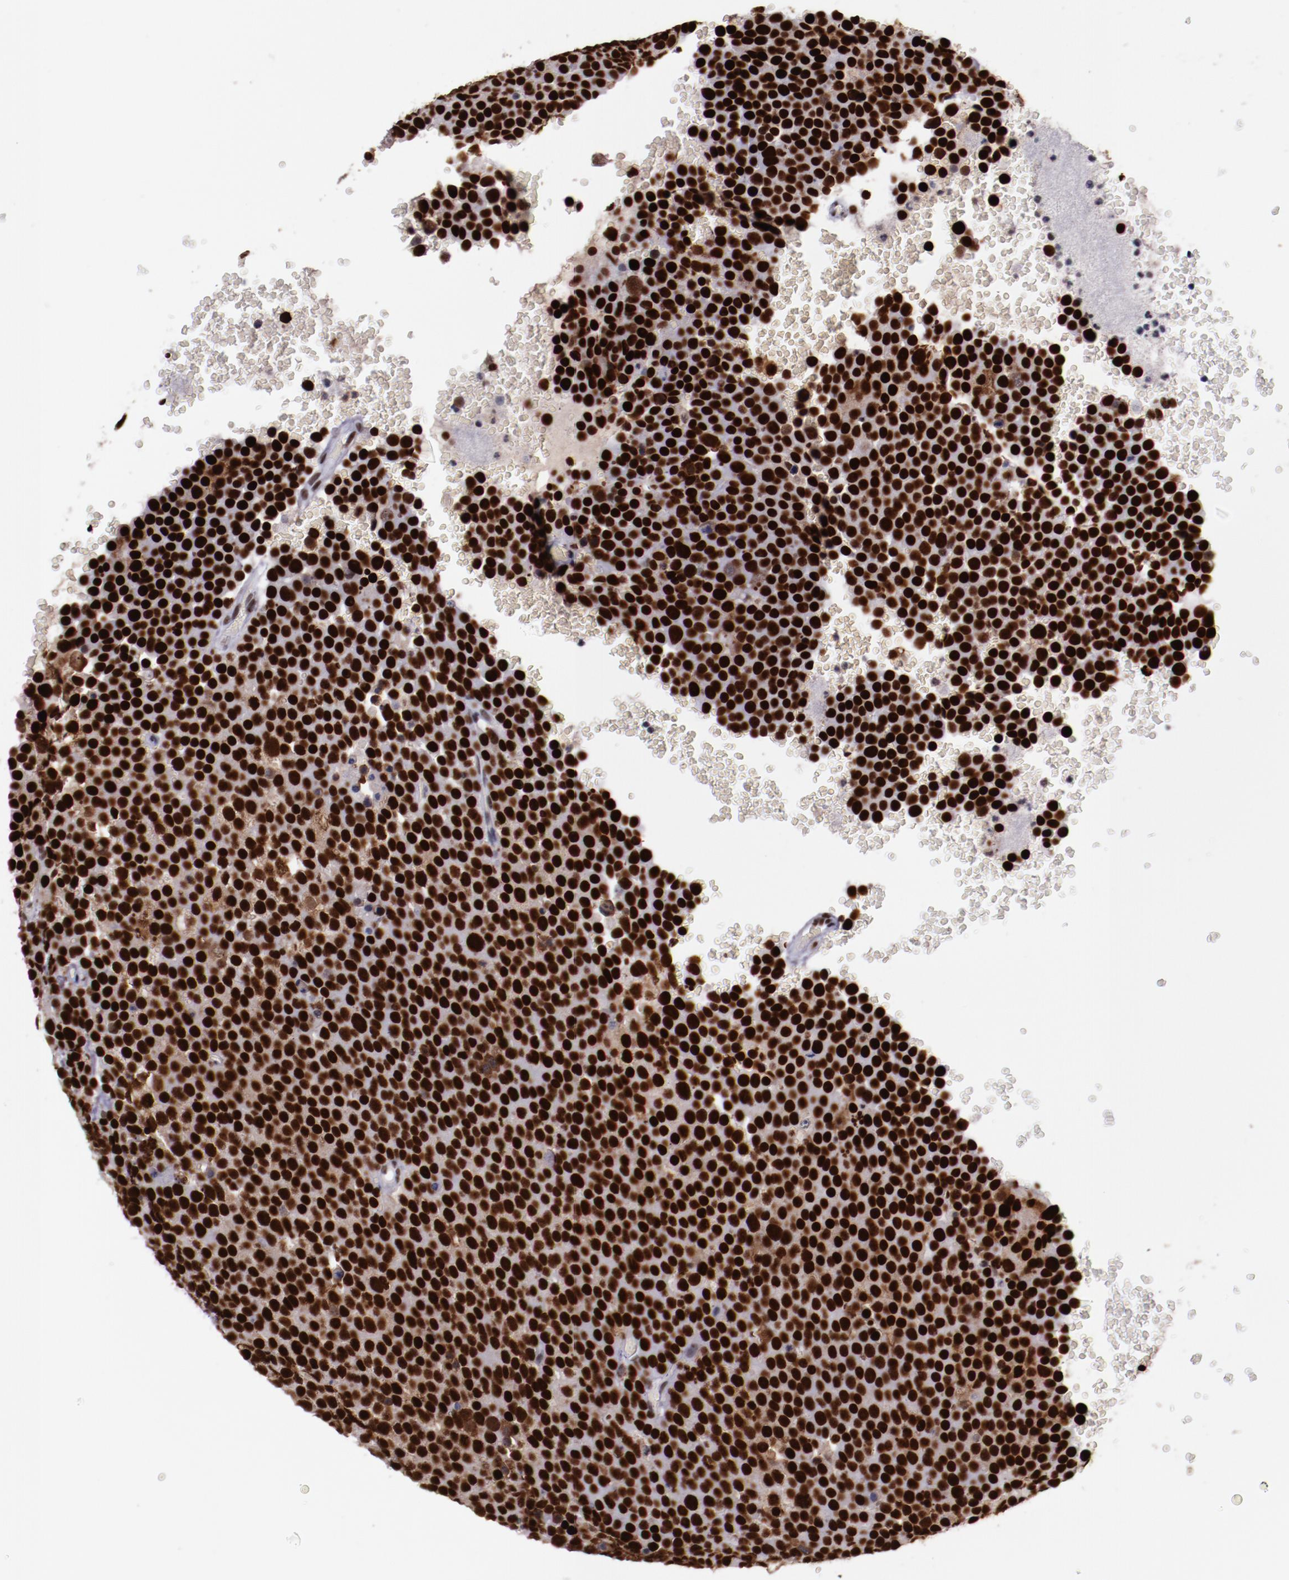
{"staining": {"intensity": "strong", "quantity": ">75%", "location": "nuclear"}, "tissue": "testis cancer", "cell_type": "Tumor cells", "image_type": "cancer", "snomed": [{"axis": "morphology", "description": "Seminoma, NOS"}, {"axis": "topography", "description": "Testis"}], "caption": "High-power microscopy captured an IHC micrograph of testis cancer, revealing strong nuclear positivity in about >75% of tumor cells.", "gene": "PPP4R3A", "patient": {"sex": "male", "age": 71}}